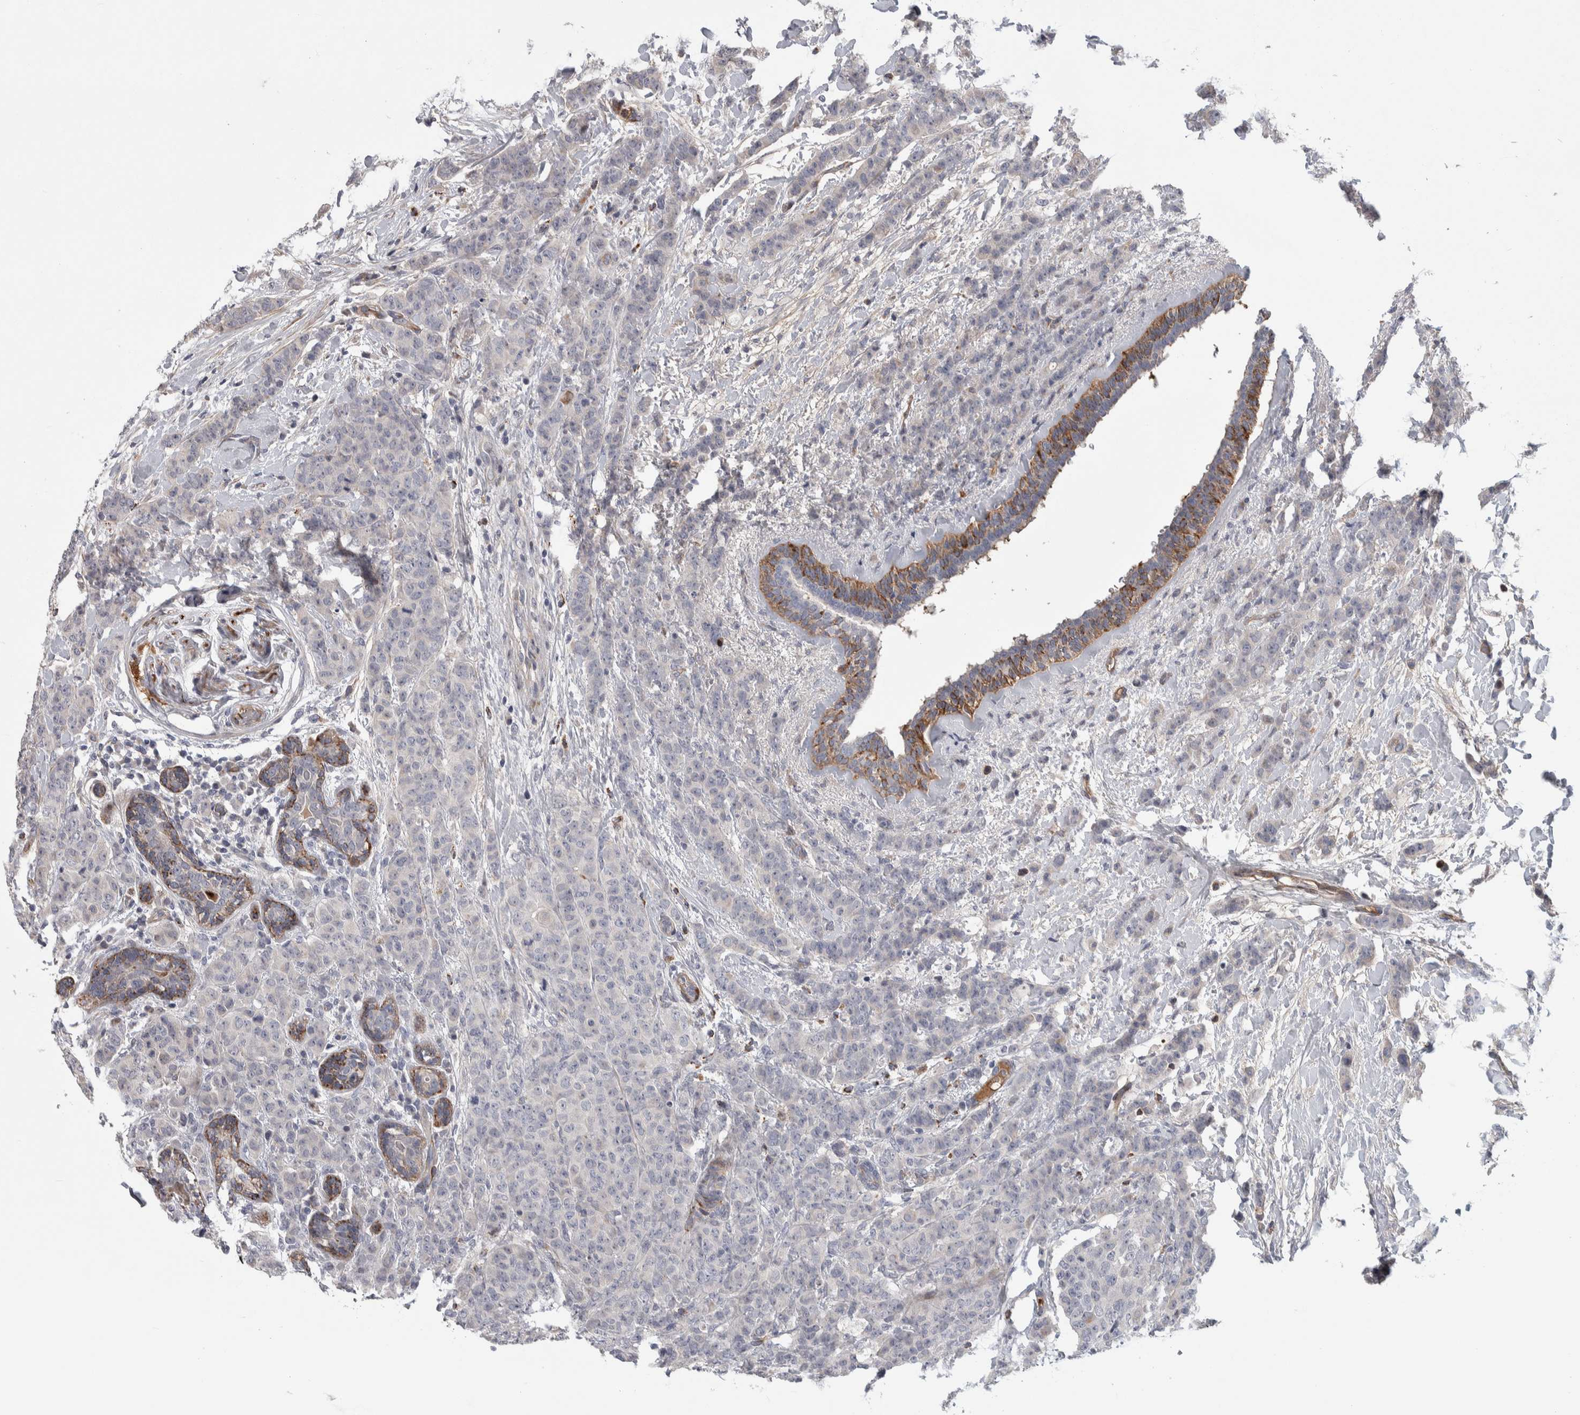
{"staining": {"intensity": "negative", "quantity": "none", "location": "none"}, "tissue": "breast cancer", "cell_type": "Tumor cells", "image_type": "cancer", "snomed": [{"axis": "morphology", "description": "Normal tissue, NOS"}, {"axis": "morphology", "description": "Duct carcinoma"}, {"axis": "topography", "description": "Breast"}], "caption": "An image of human invasive ductal carcinoma (breast) is negative for staining in tumor cells.", "gene": "PSMG3", "patient": {"sex": "female", "age": 40}}